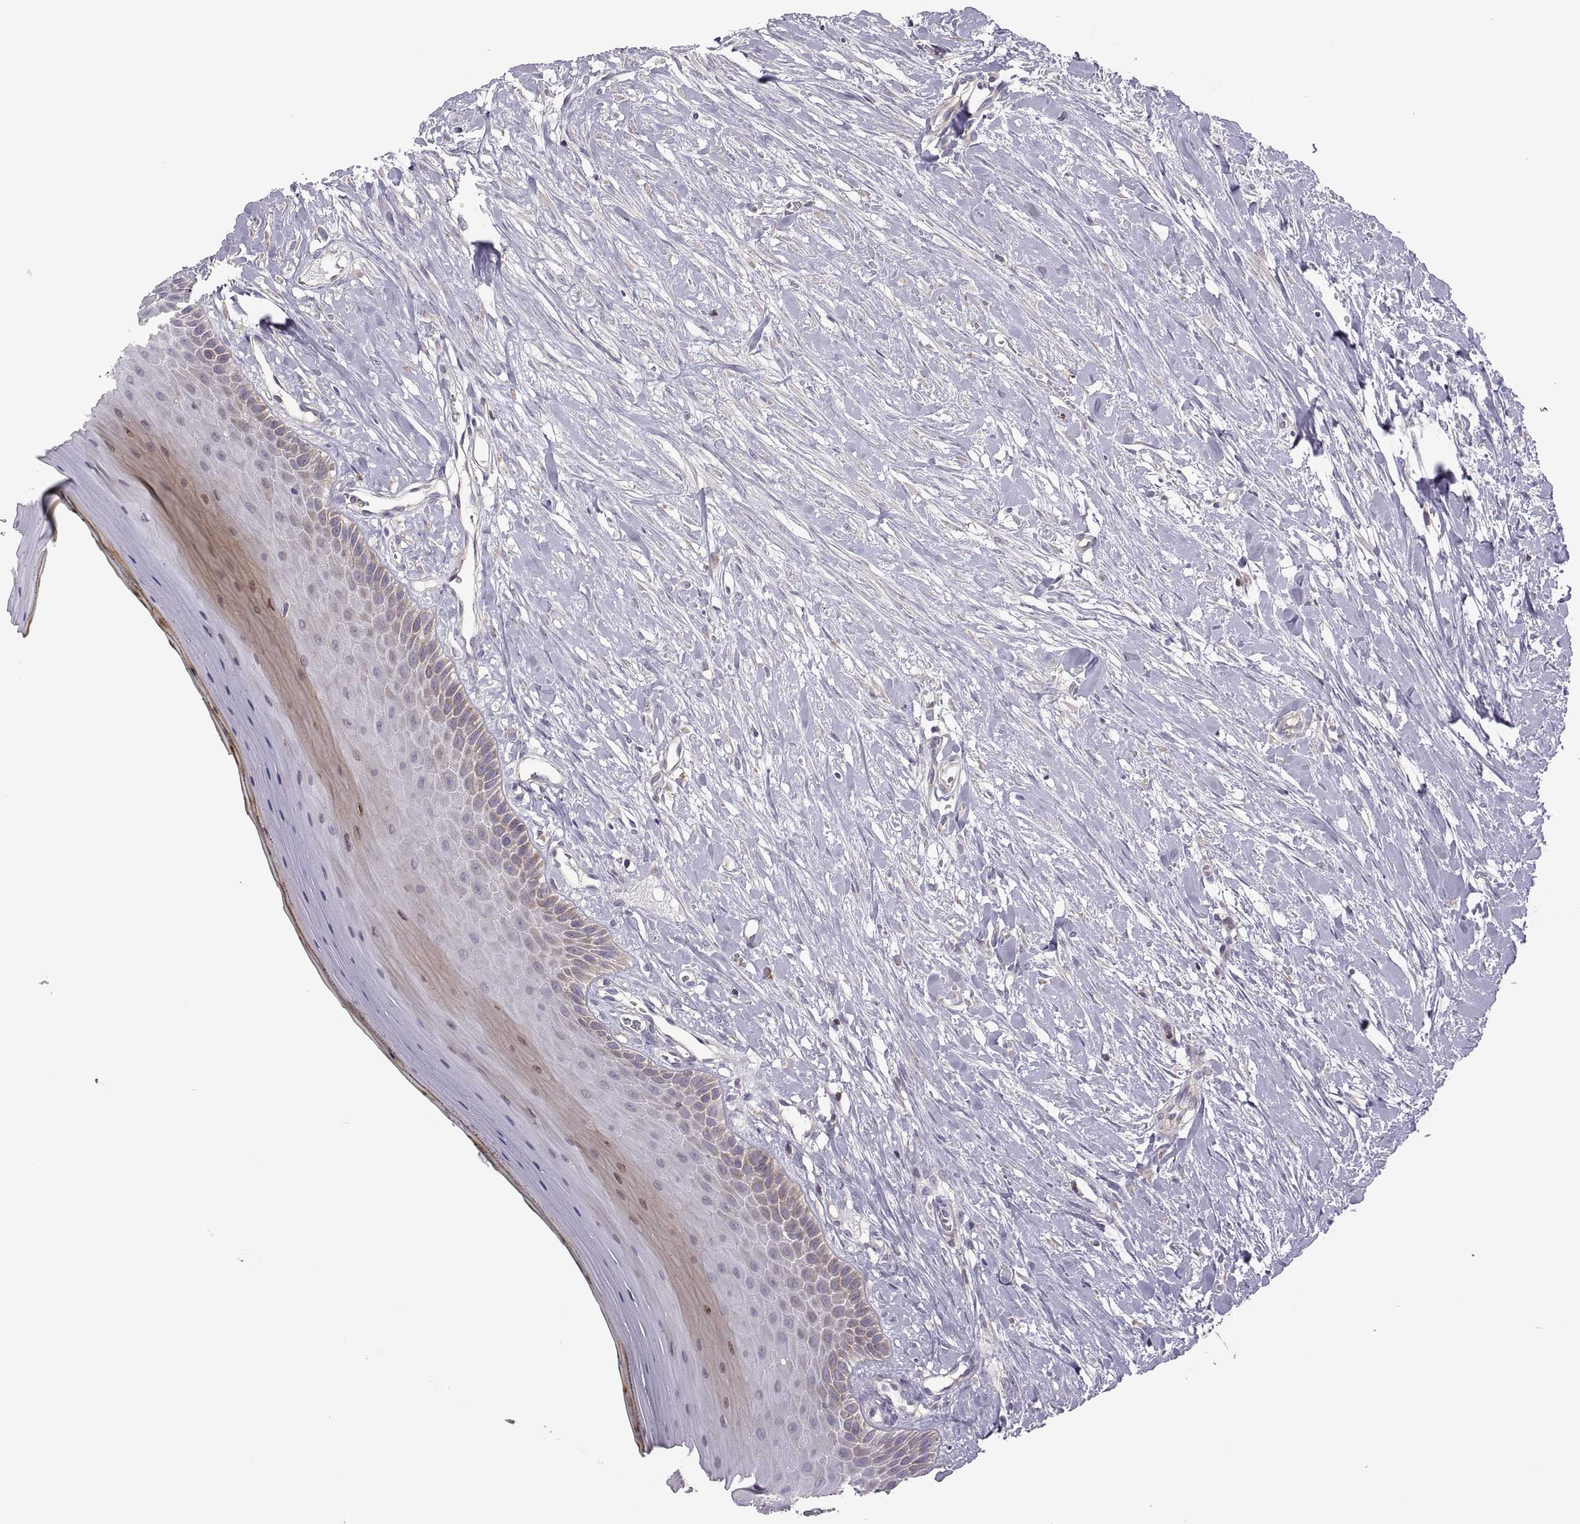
{"staining": {"intensity": "moderate", "quantity": "25%-75%", "location": "cytoplasmic/membranous"}, "tissue": "oral mucosa", "cell_type": "Squamous epithelial cells", "image_type": "normal", "snomed": [{"axis": "morphology", "description": "Normal tissue, NOS"}, {"axis": "topography", "description": "Oral tissue"}], "caption": "The histopathology image displays a brown stain indicating the presence of a protein in the cytoplasmic/membranous of squamous epithelial cells in oral mucosa. The staining is performed using DAB (3,3'-diaminobenzidine) brown chromogen to label protein expression. The nuclei are counter-stained blue using hematoxylin.", "gene": "SPATA32", "patient": {"sex": "female", "age": 43}}